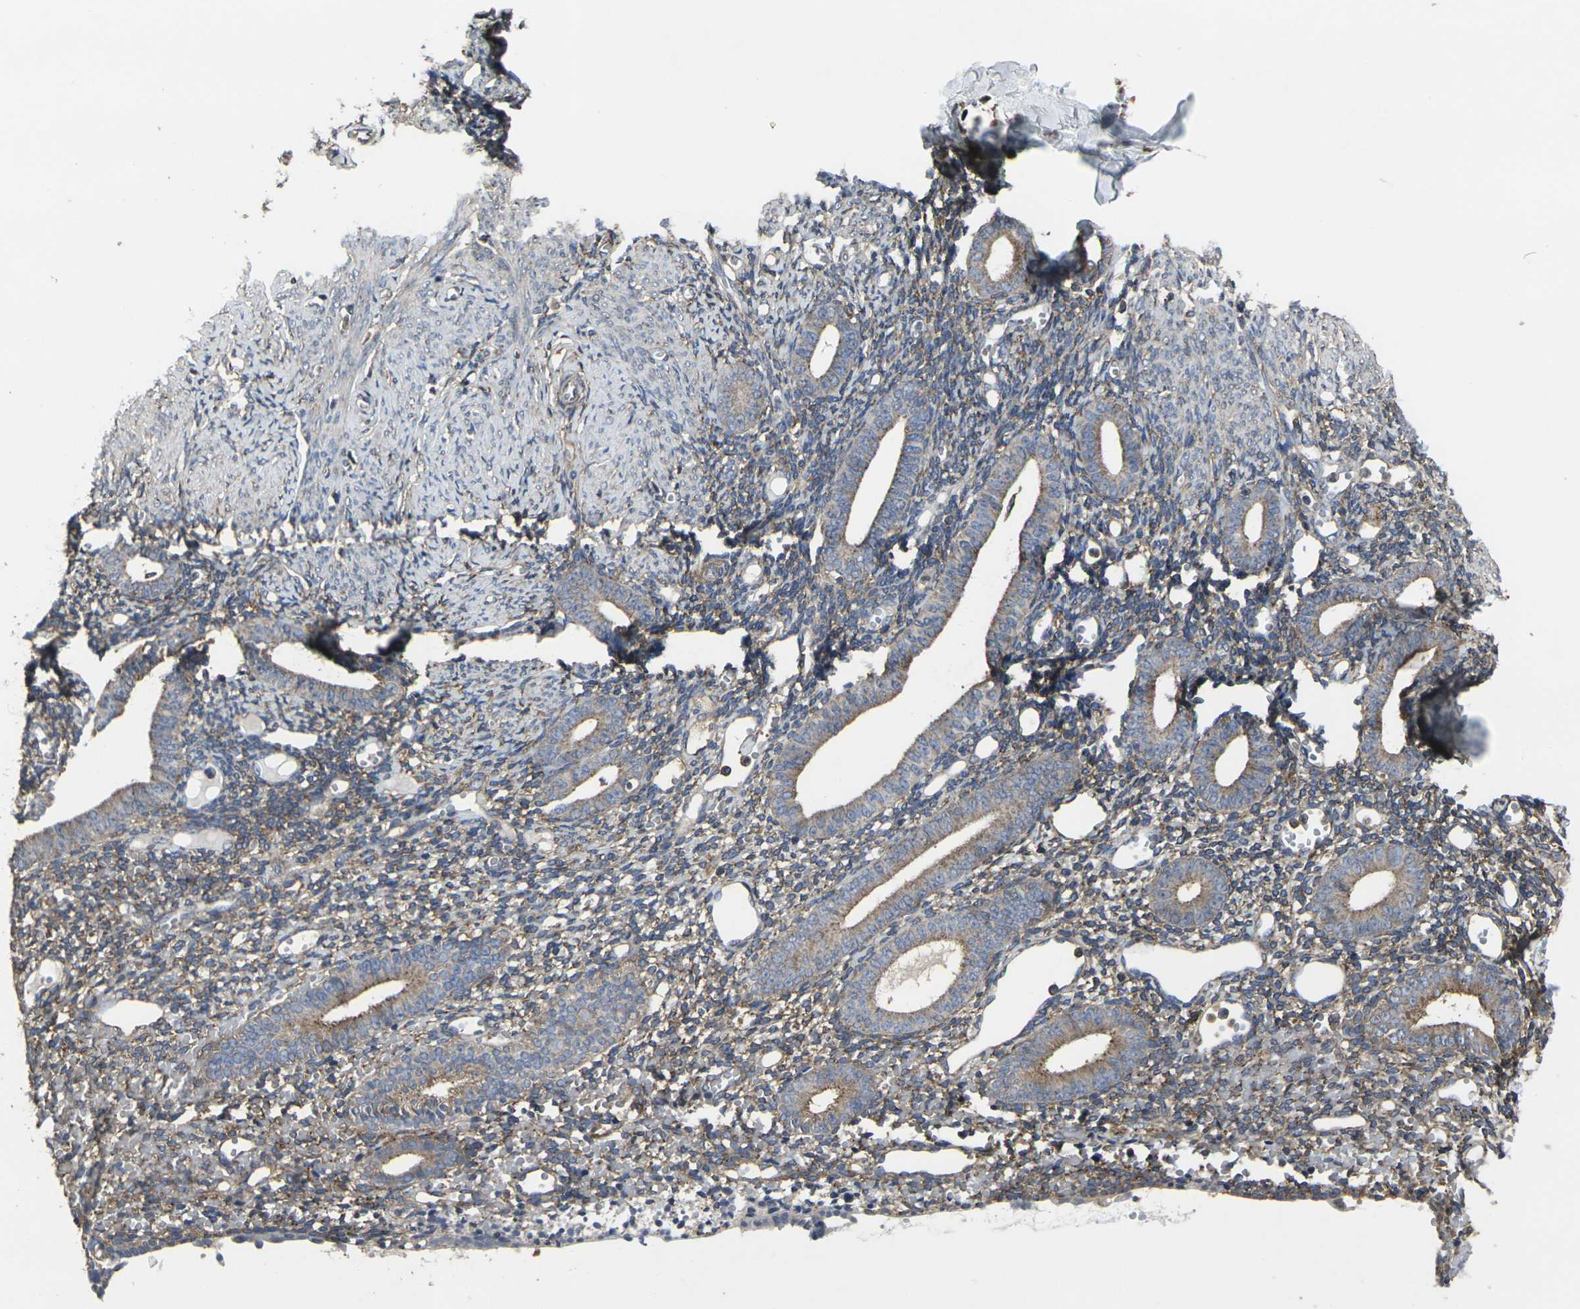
{"staining": {"intensity": "weak", "quantity": "25%-75%", "location": "cytoplasmic/membranous"}, "tissue": "endometrium", "cell_type": "Cells in endometrial stroma", "image_type": "normal", "snomed": [{"axis": "morphology", "description": "Normal tissue, NOS"}, {"axis": "topography", "description": "Endometrium"}], "caption": "Immunohistochemistry (IHC) photomicrograph of unremarkable endometrium: endometrium stained using IHC reveals low levels of weak protein expression localized specifically in the cytoplasmic/membranous of cells in endometrial stroma, appearing as a cytoplasmic/membranous brown color.", "gene": "PRKACB", "patient": {"sex": "female", "age": 50}}